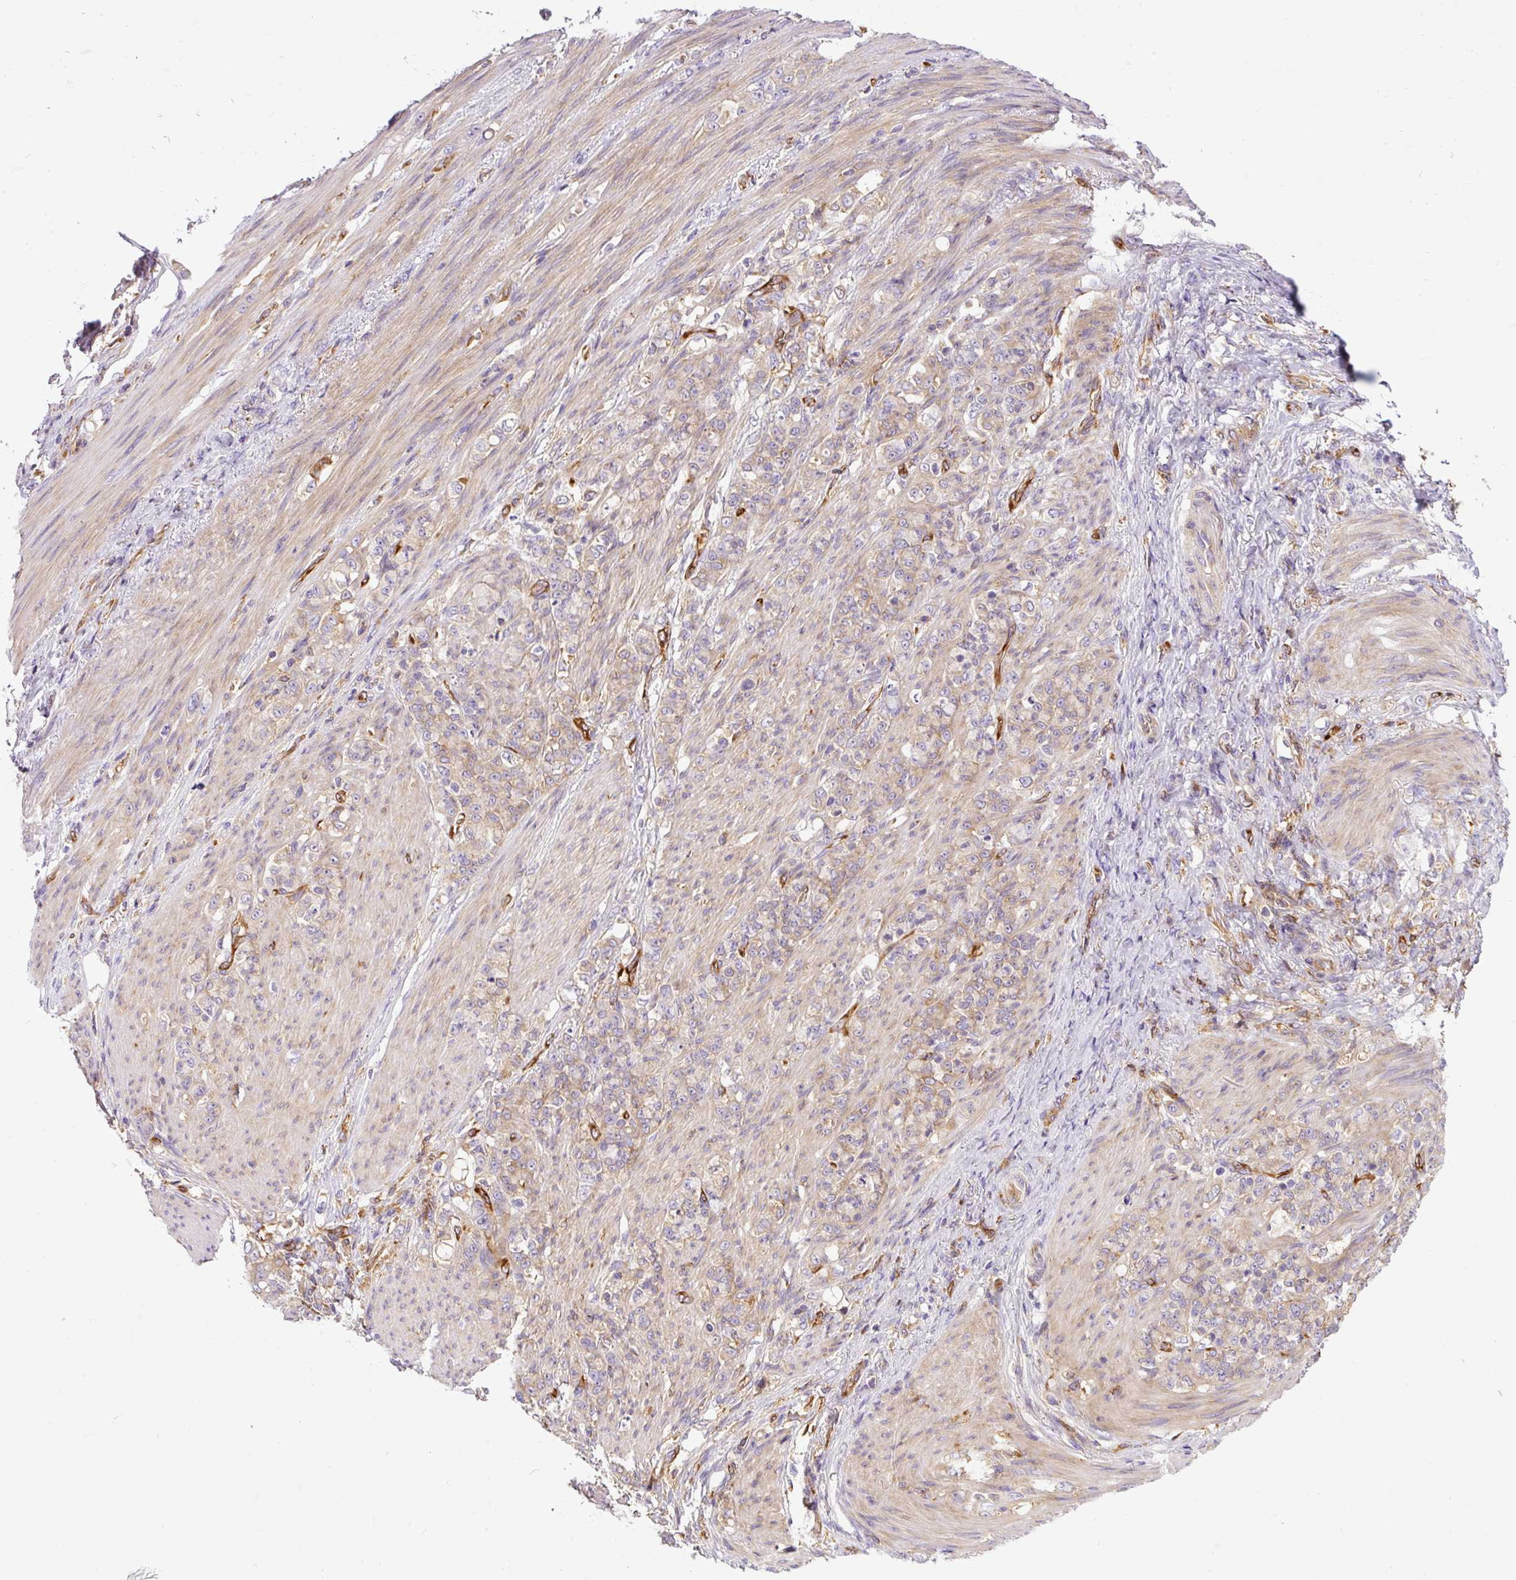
{"staining": {"intensity": "weak", "quantity": ">75%", "location": "cytoplasmic/membranous"}, "tissue": "stomach cancer", "cell_type": "Tumor cells", "image_type": "cancer", "snomed": [{"axis": "morphology", "description": "Adenocarcinoma, NOS"}, {"axis": "topography", "description": "Stomach"}], "caption": "Human adenocarcinoma (stomach) stained with a brown dye demonstrates weak cytoplasmic/membranous positive expression in approximately >75% of tumor cells.", "gene": "MAP1S", "patient": {"sex": "female", "age": 79}}